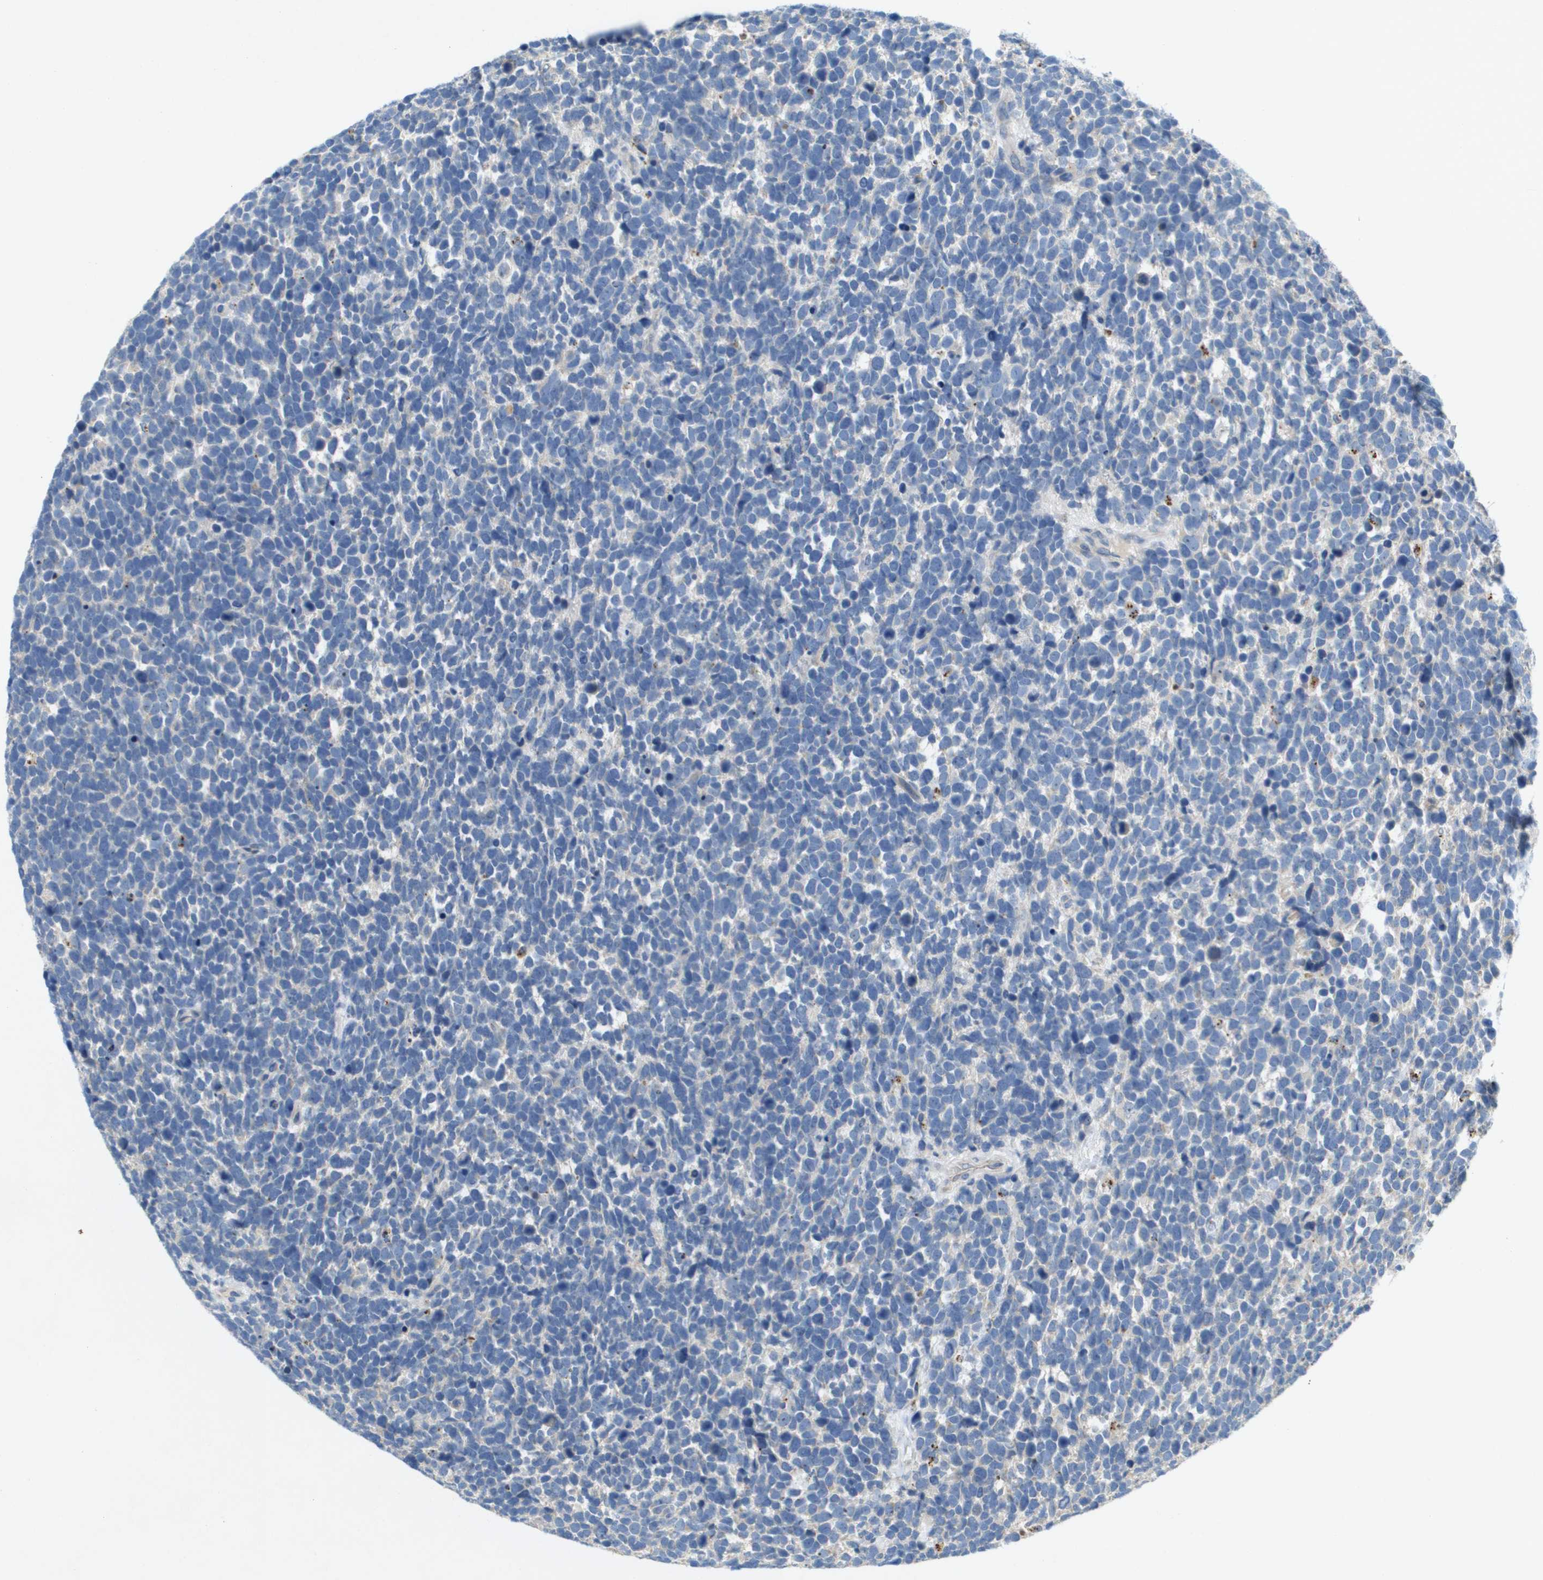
{"staining": {"intensity": "negative", "quantity": "none", "location": "none"}, "tissue": "urothelial cancer", "cell_type": "Tumor cells", "image_type": "cancer", "snomed": [{"axis": "morphology", "description": "Urothelial carcinoma, High grade"}, {"axis": "topography", "description": "Urinary bladder"}], "caption": "This histopathology image is of high-grade urothelial carcinoma stained with immunohistochemistry to label a protein in brown with the nuclei are counter-stained blue. There is no positivity in tumor cells.", "gene": "B3GNT5", "patient": {"sex": "female", "age": 82}}